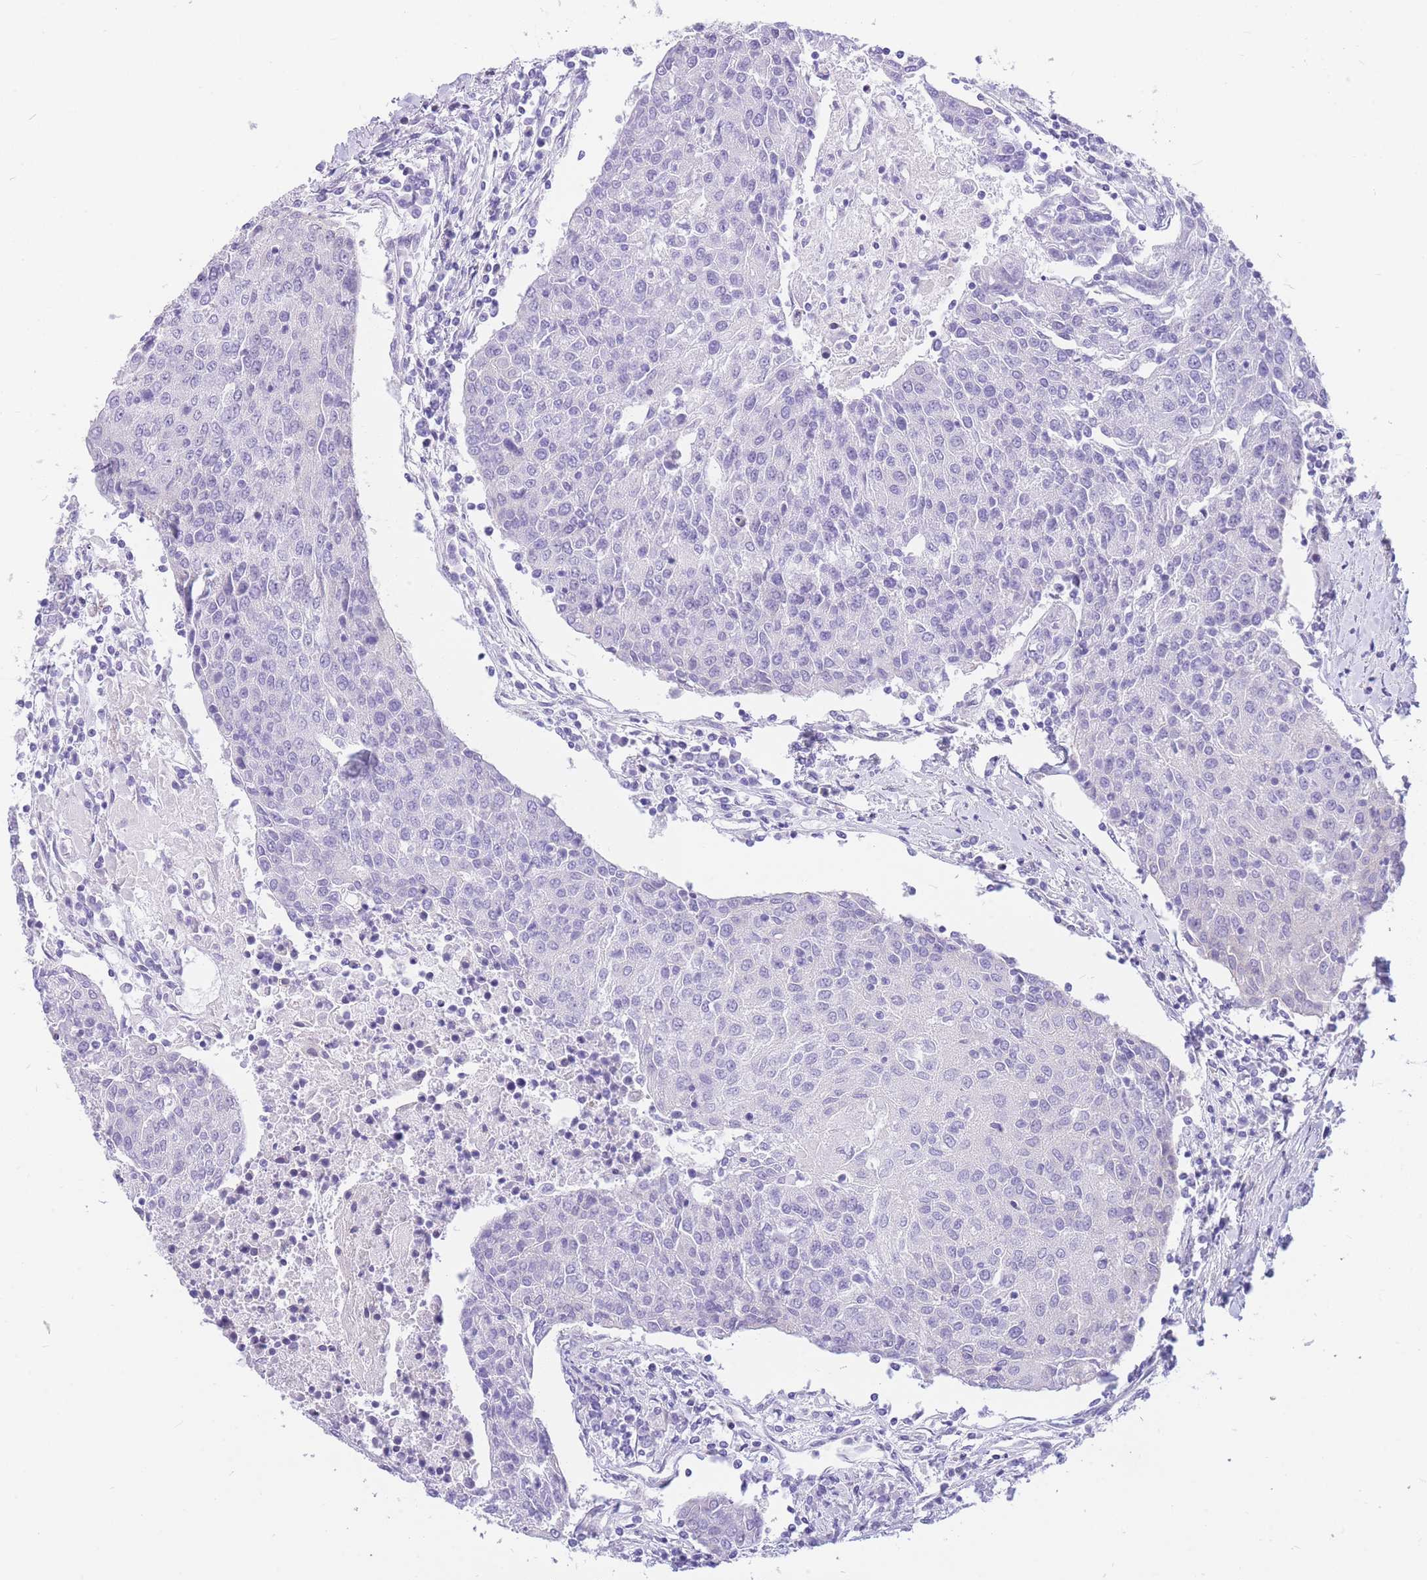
{"staining": {"intensity": "negative", "quantity": "none", "location": "none"}, "tissue": "urothelial cancer", "cell_type": "Tumor cells", "image_type": "cancer", "snomed": [{"axis": "morphology", "description": "Urothelial carcinoma, High grade"}, {"axis": "topography", "description": "Urinary bladder"}], "caption": "The micrograph shows no staining of tumor cells in urothelial cancer. The staining is performed using DAB brown chromogen with nuclei counter-stained in using hematoxylin.", "gene": "ZNF311", "patient": {"sex": "female", "age": 85}}